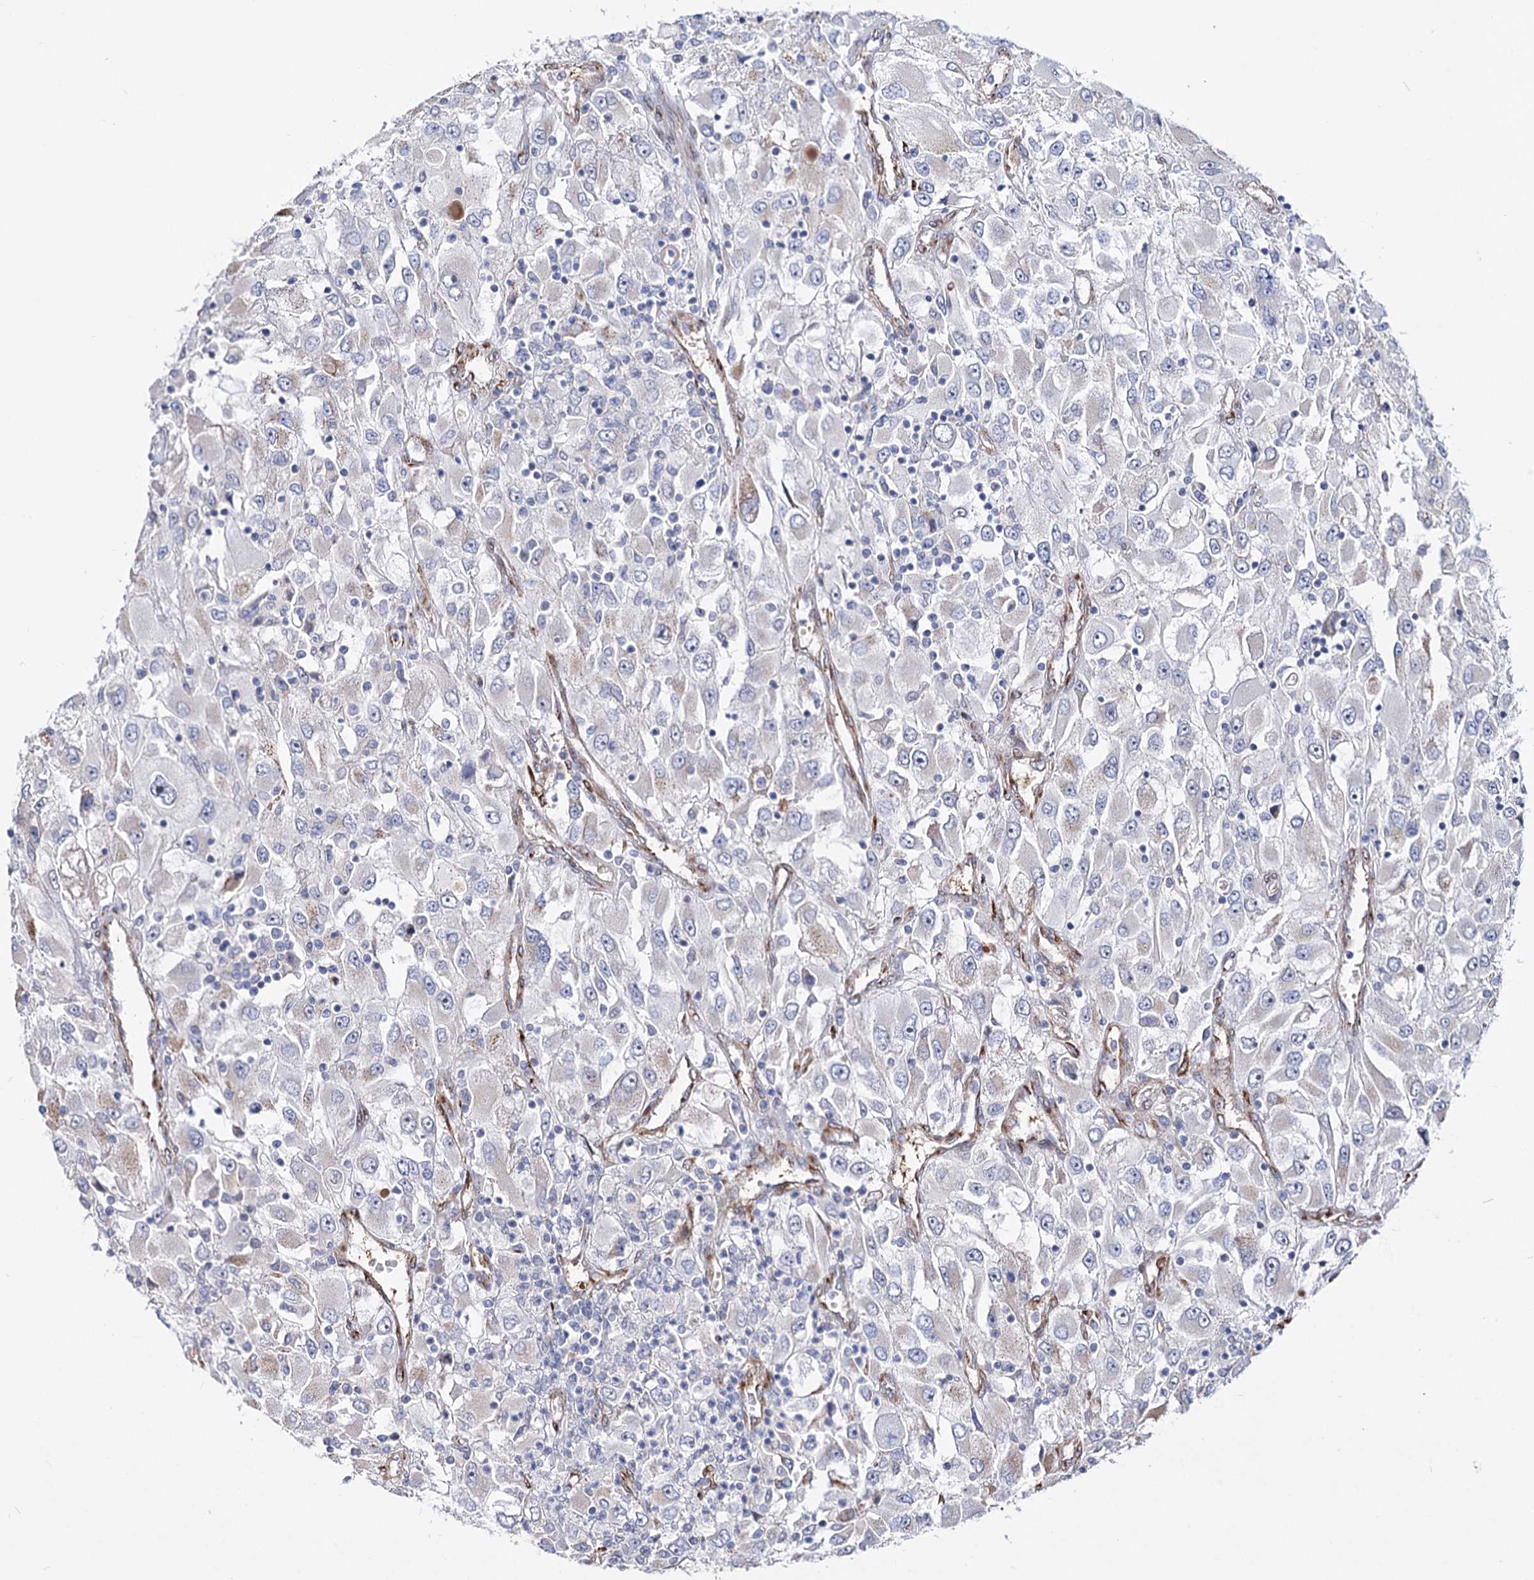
{"staining": {"intensity": "negative", "quantity": "none", "location": "none"}, "tissue": "renal cancer", "cell_type": "Tumor cells", "image_type": "cancer", "snomed": [{"axis": "morphology", "description": "Adenocarcinoma, NOS"}, {"axis": "topography", "description": "Kidney"}], "caption": "High magnification brightfield microscopy of renal cancer (adenocarcinoma) stained with DAB (brown) and counterstained with hematoxylin (blue): tumor cells show no significant expression.", "gene": "C11orf96", "patient": {"sex": "female", "age": 52}}